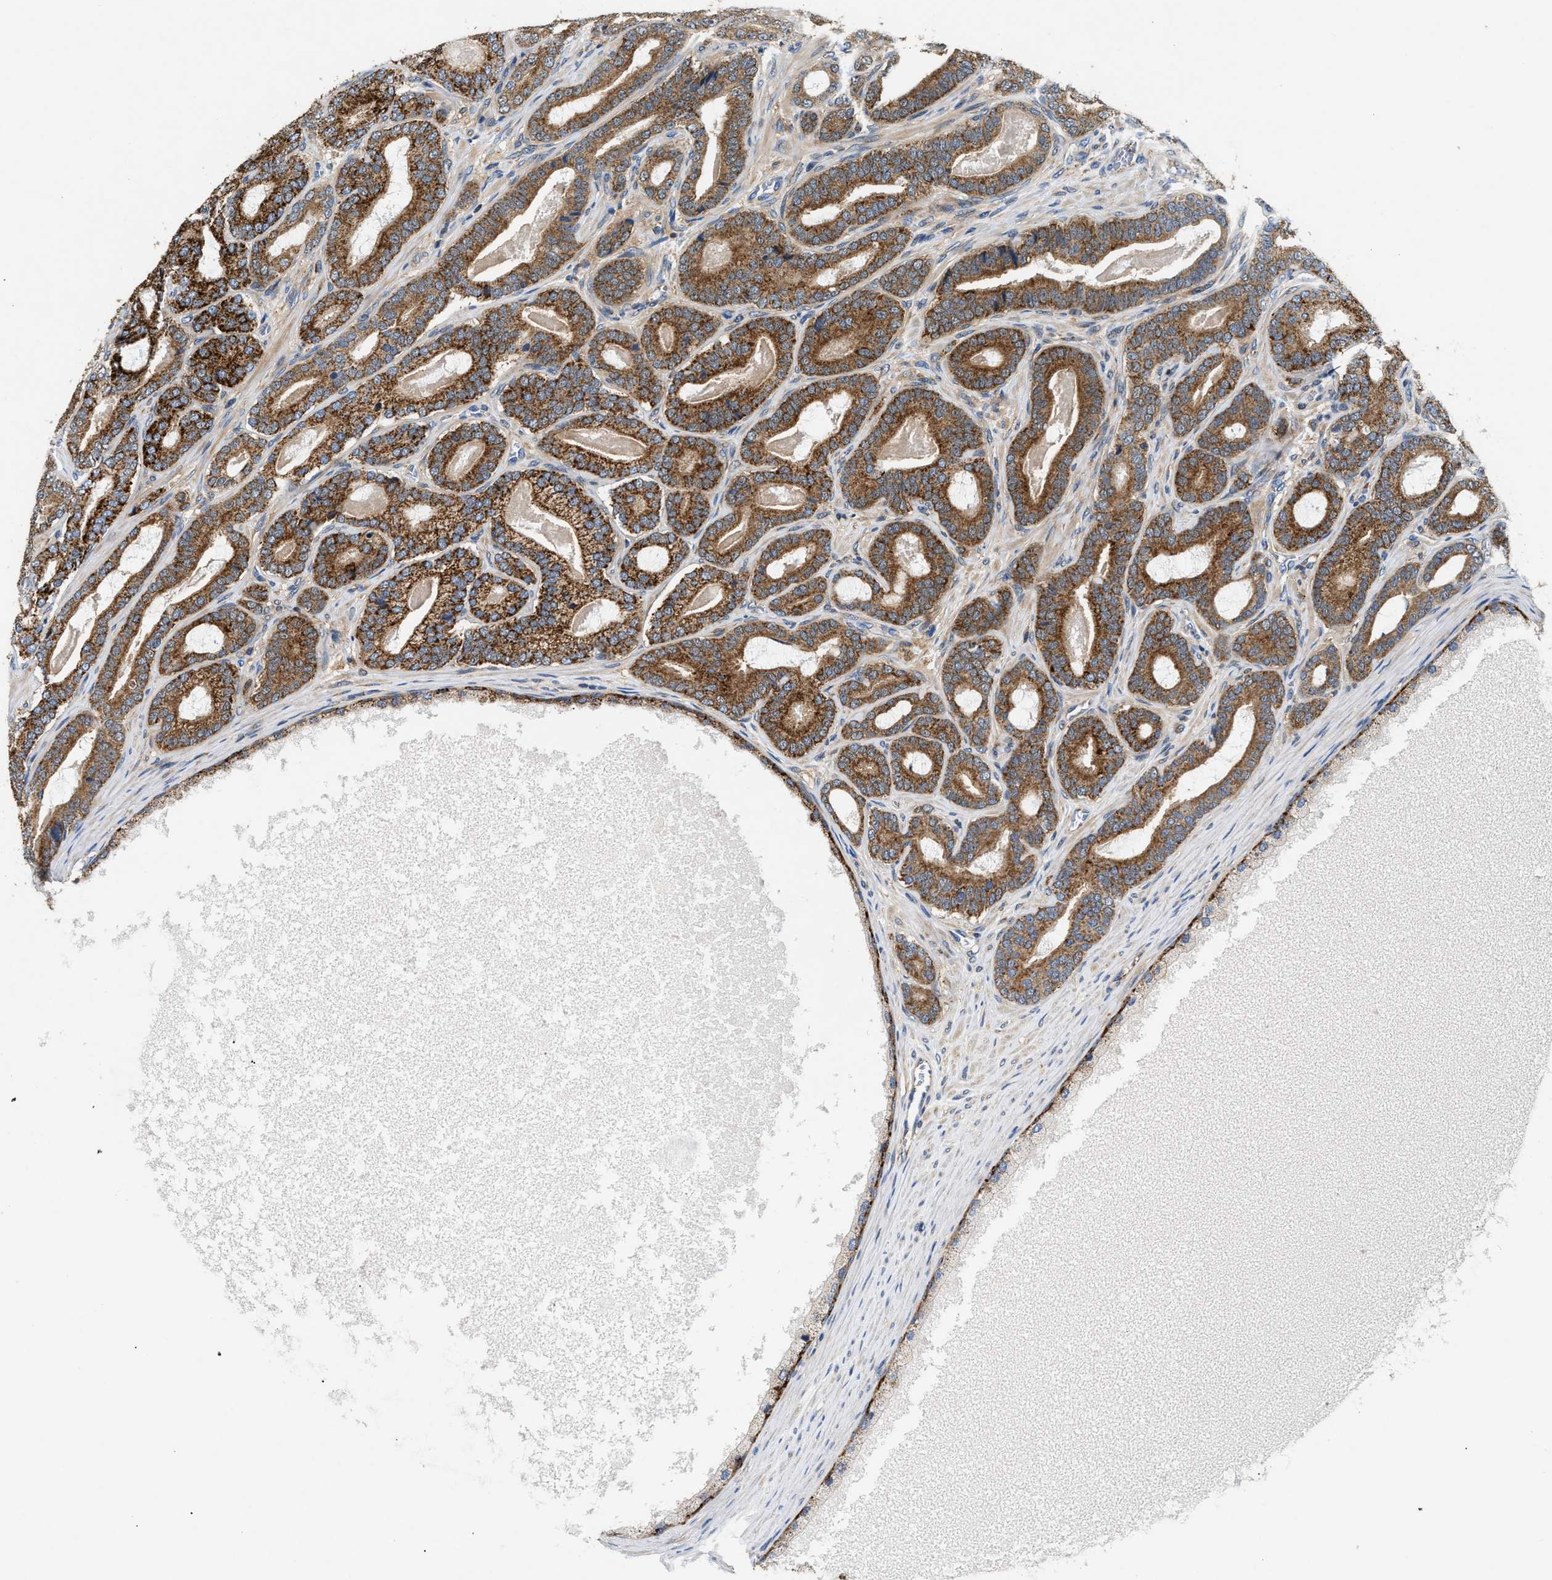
{"staining": {"intensity": "strong", "quantity": ">75%", "location": "cytoplasmic/membranous"}, "tissue": "prostate cancer", "cell_type": "Tumor cells", "image_type": "cancer", "snomed": [{"axis": "morphology", "description": "Adenocarcinoma, High grade"}, {"axis": "topography", "description": "Prostate"}], "caption": "Approximately >75% of tumor cells in human prostate cancer reveal strong cytoplasmic/membranous protein staining as visualized by brown immunohistochemical staining.", "gene": "CCM2", "patient": {"sex": "male", "age": 60}}